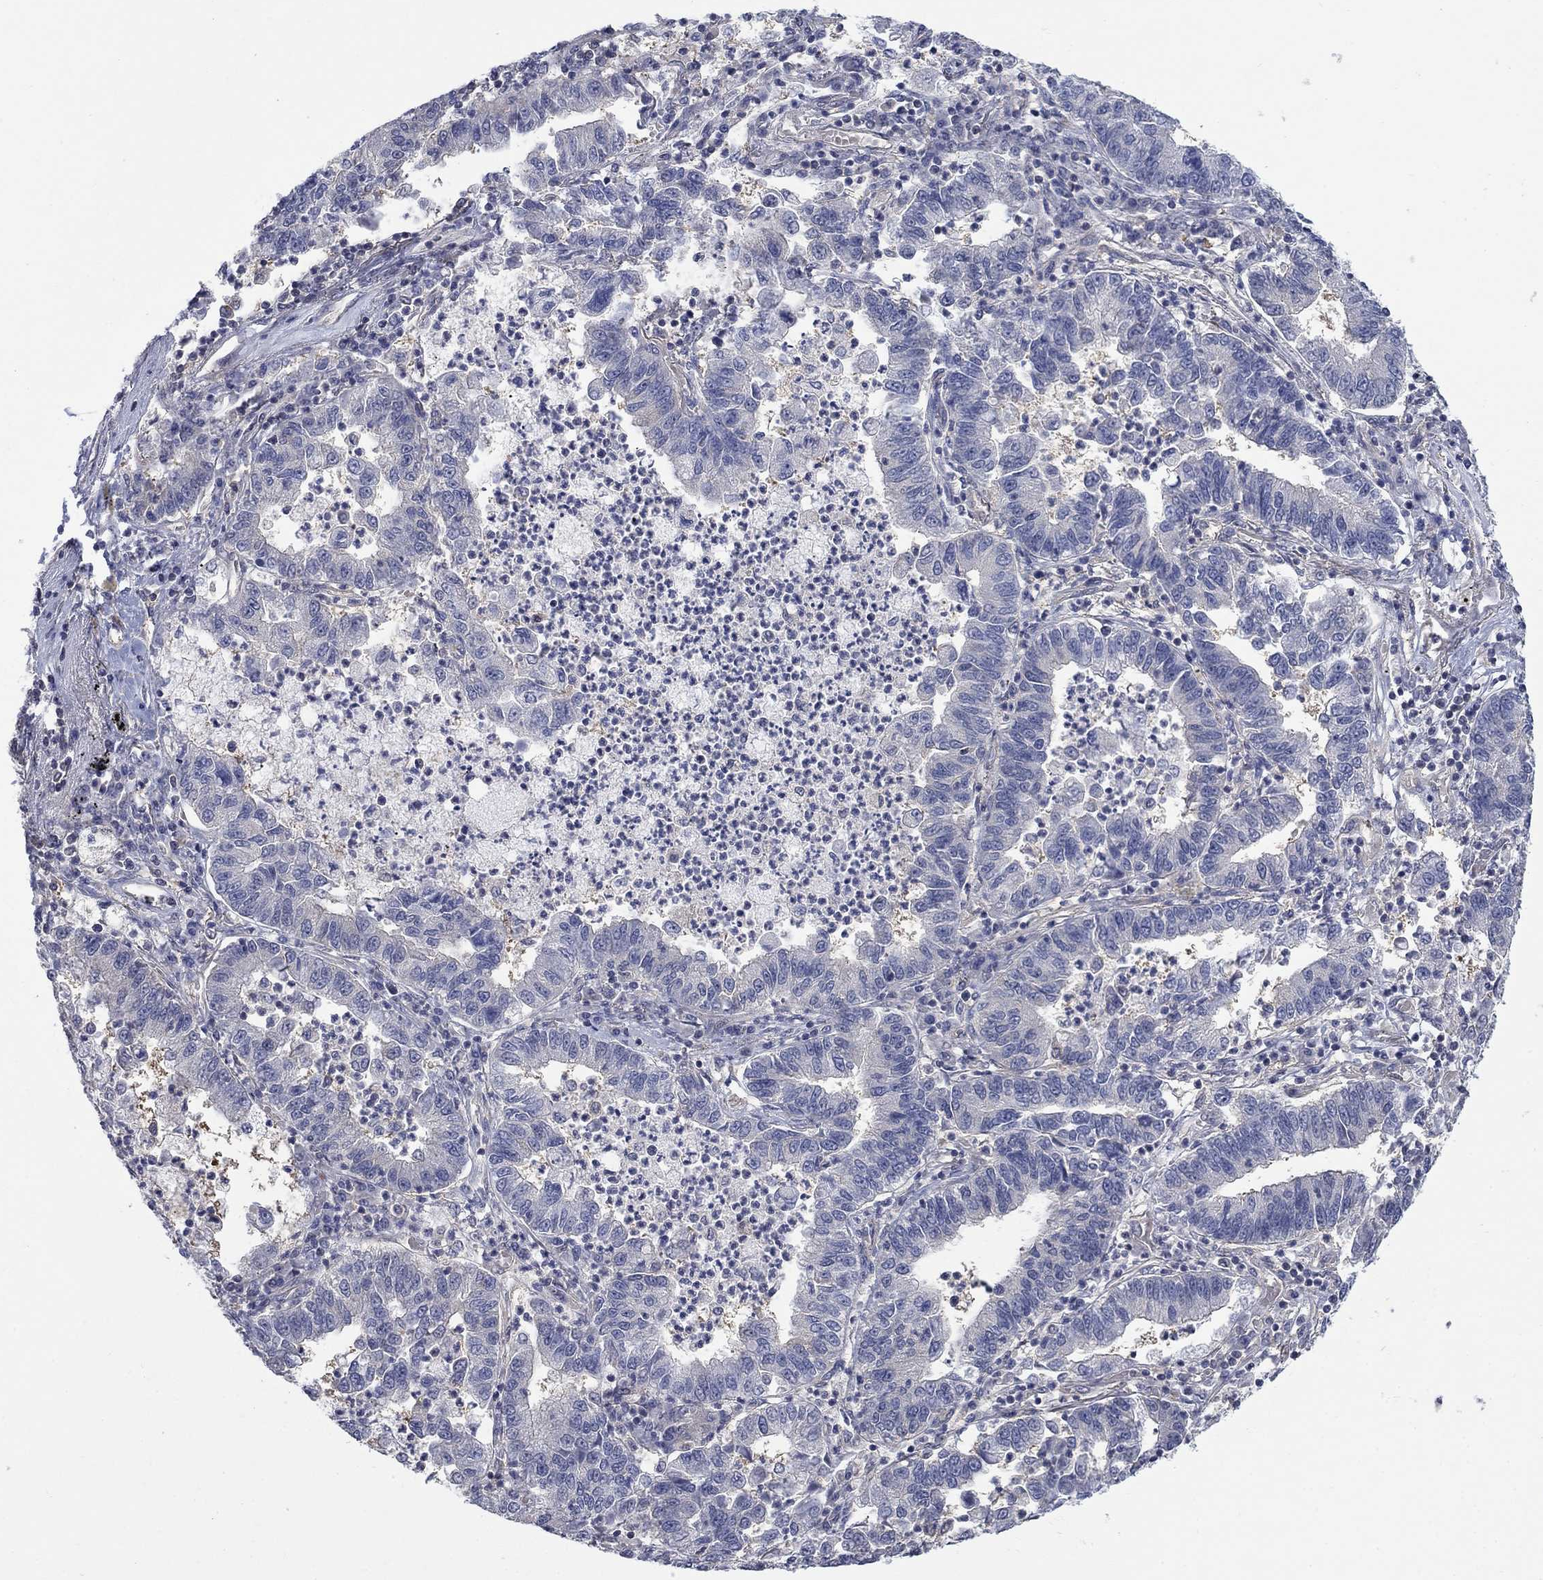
{"staining": {"intensity": "negative", "quantity": "none", "location": "none"}, "tissue": "lung cancer", "cell_type": "Tumor cells", "image_type": "cancer", "snomed": [{"axis": "morphology", "description": "Adenocarcinoma, NOS"}, {"axis": "topography", "description": "Lung"}], "caption": "Lung adenocarcinoma stained for a protein using immunohistochemistry (IHC) reveals no staining tumor cells.", "gene": "PDZD2", "patient": {"sex": "female", "age": 57}}